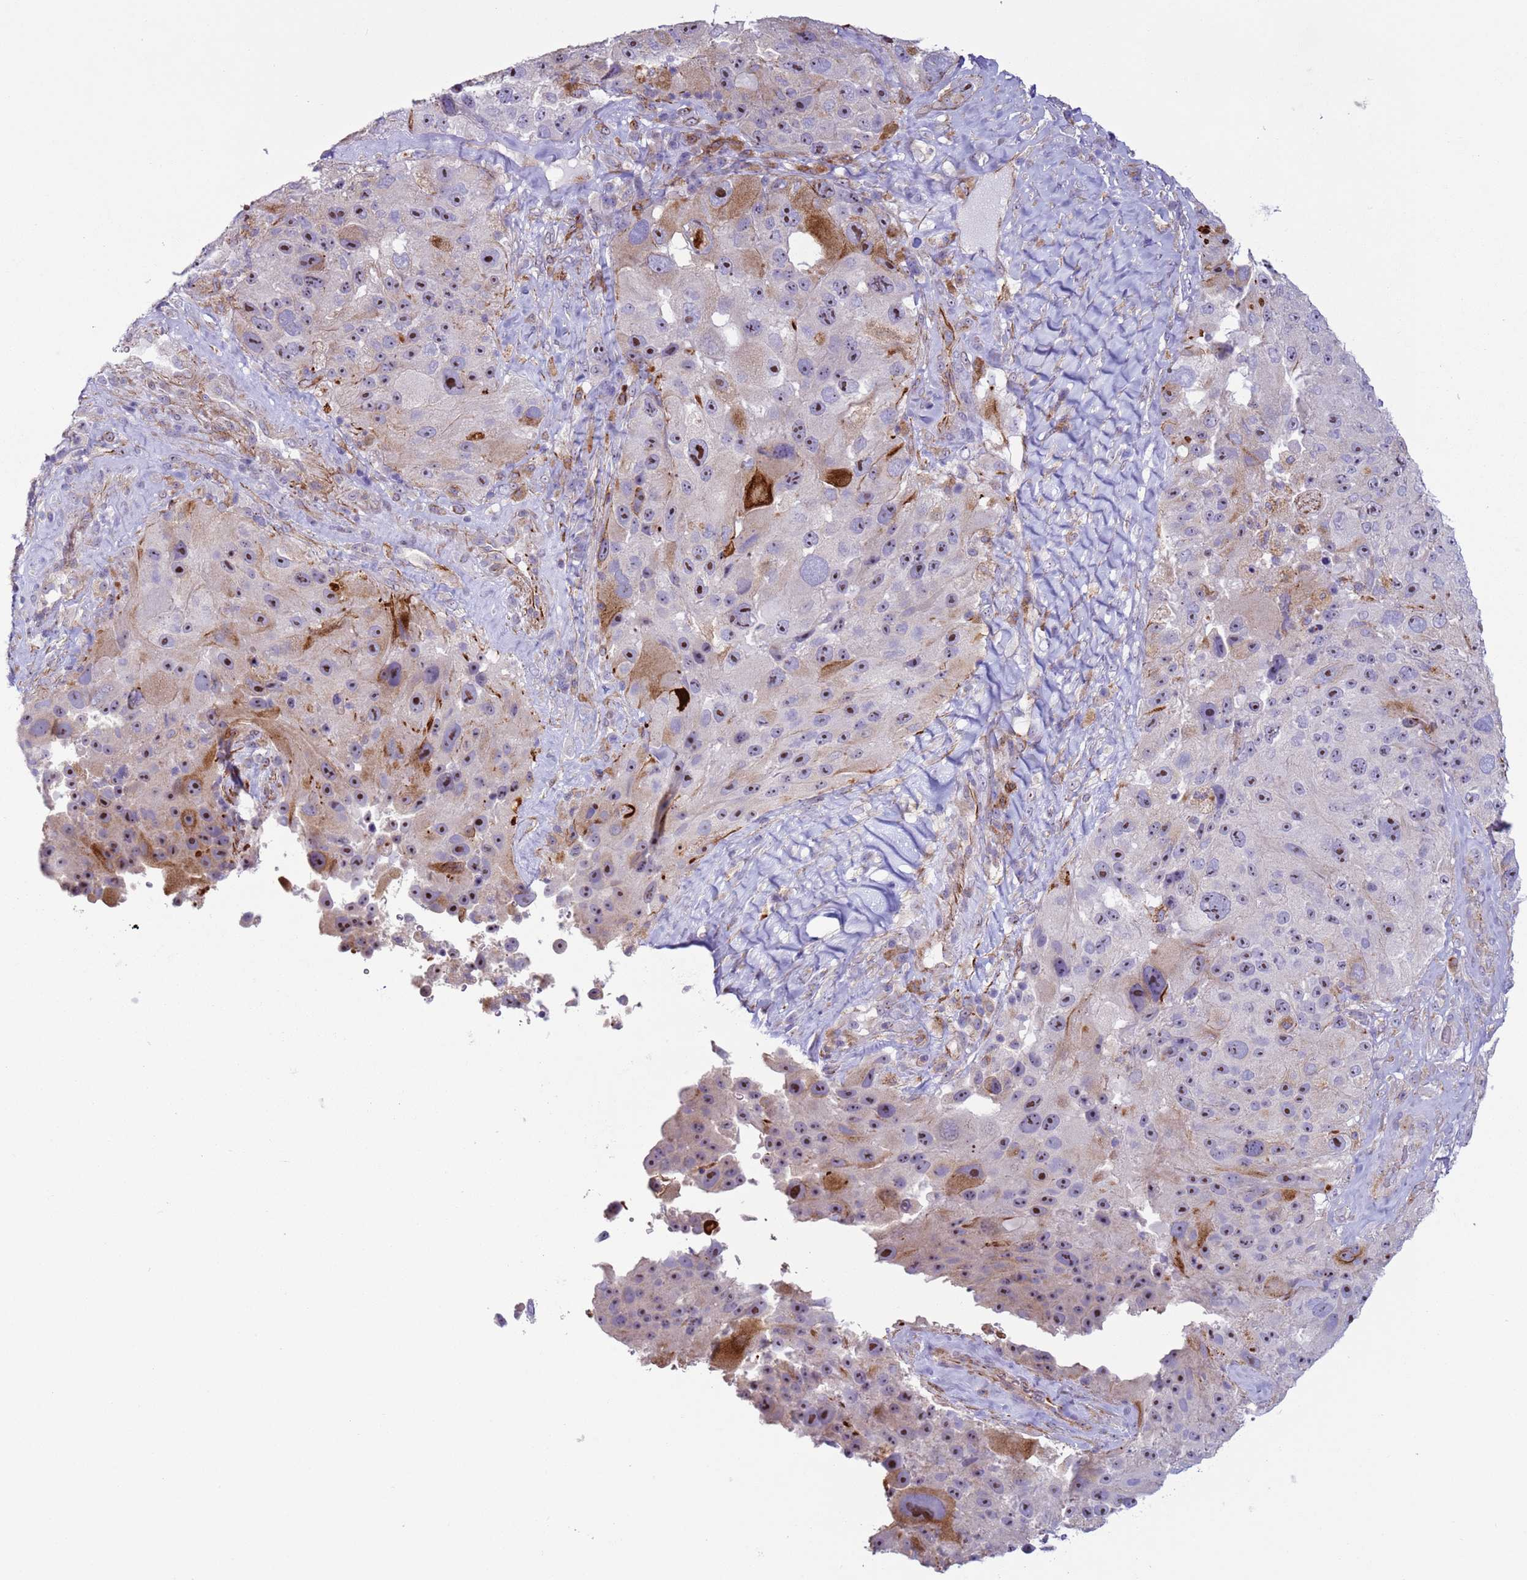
{"staining": {"intensity": "moderate", "quantity": "25%-75%", "location": "nuclear"}, "tissue": "melanoma", "cell_type": "Tumor cells", "image_type": "cancer", "snomed": [{"axis": "morphology", "description": "Malignant melanoma, Metastatic site"}, {"axis": "topography", "description": "Lymph node"}], "caption": "IHC micrograph of human malignant melanoma (metastatic site) stained for a protein (brown), which exhibits medium levels of moderate nuclear positivity in about 25%-75% of tumor cells.", "gene": "HEATR1", "patient": {"sex": "male", "age": 62}}